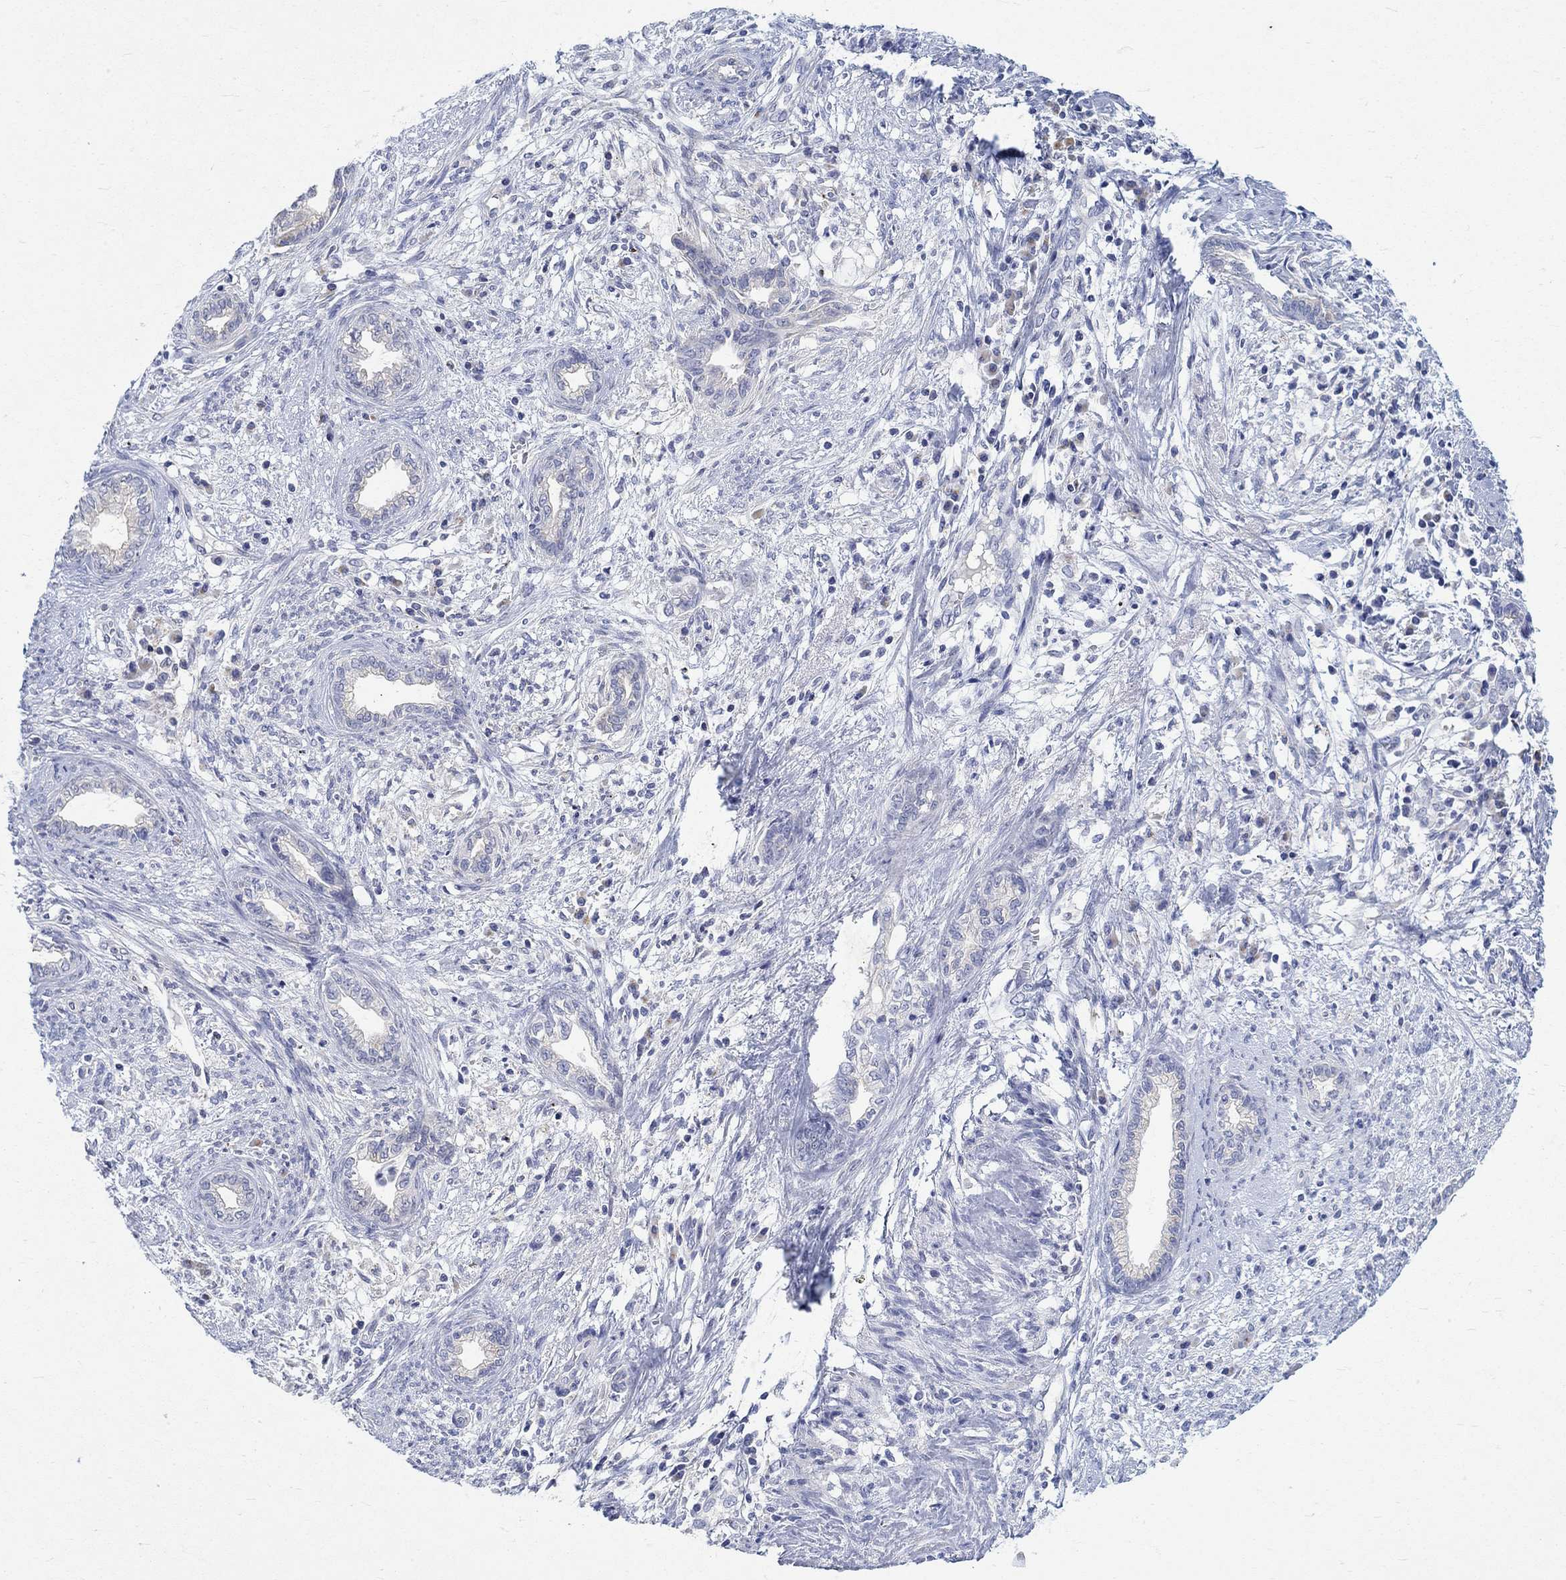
{"staining": {"intensity": "negative", "quantity": "none", "location": "none"}, "tissue": "cervical cancer", "cell_type": "Tumor cells", "image_type": "cancer", "snomed": [{"axis": "morphology", "description": "Adenocarcinoma, NOS"}, {"axis": "topography", "description": "Cervix"}], "caption": "An image of human cervical adenocarcinoma is negative for staining in tumor cells.", "gene": "NAV3", "patient": {"sex": "female", "age": 62}}